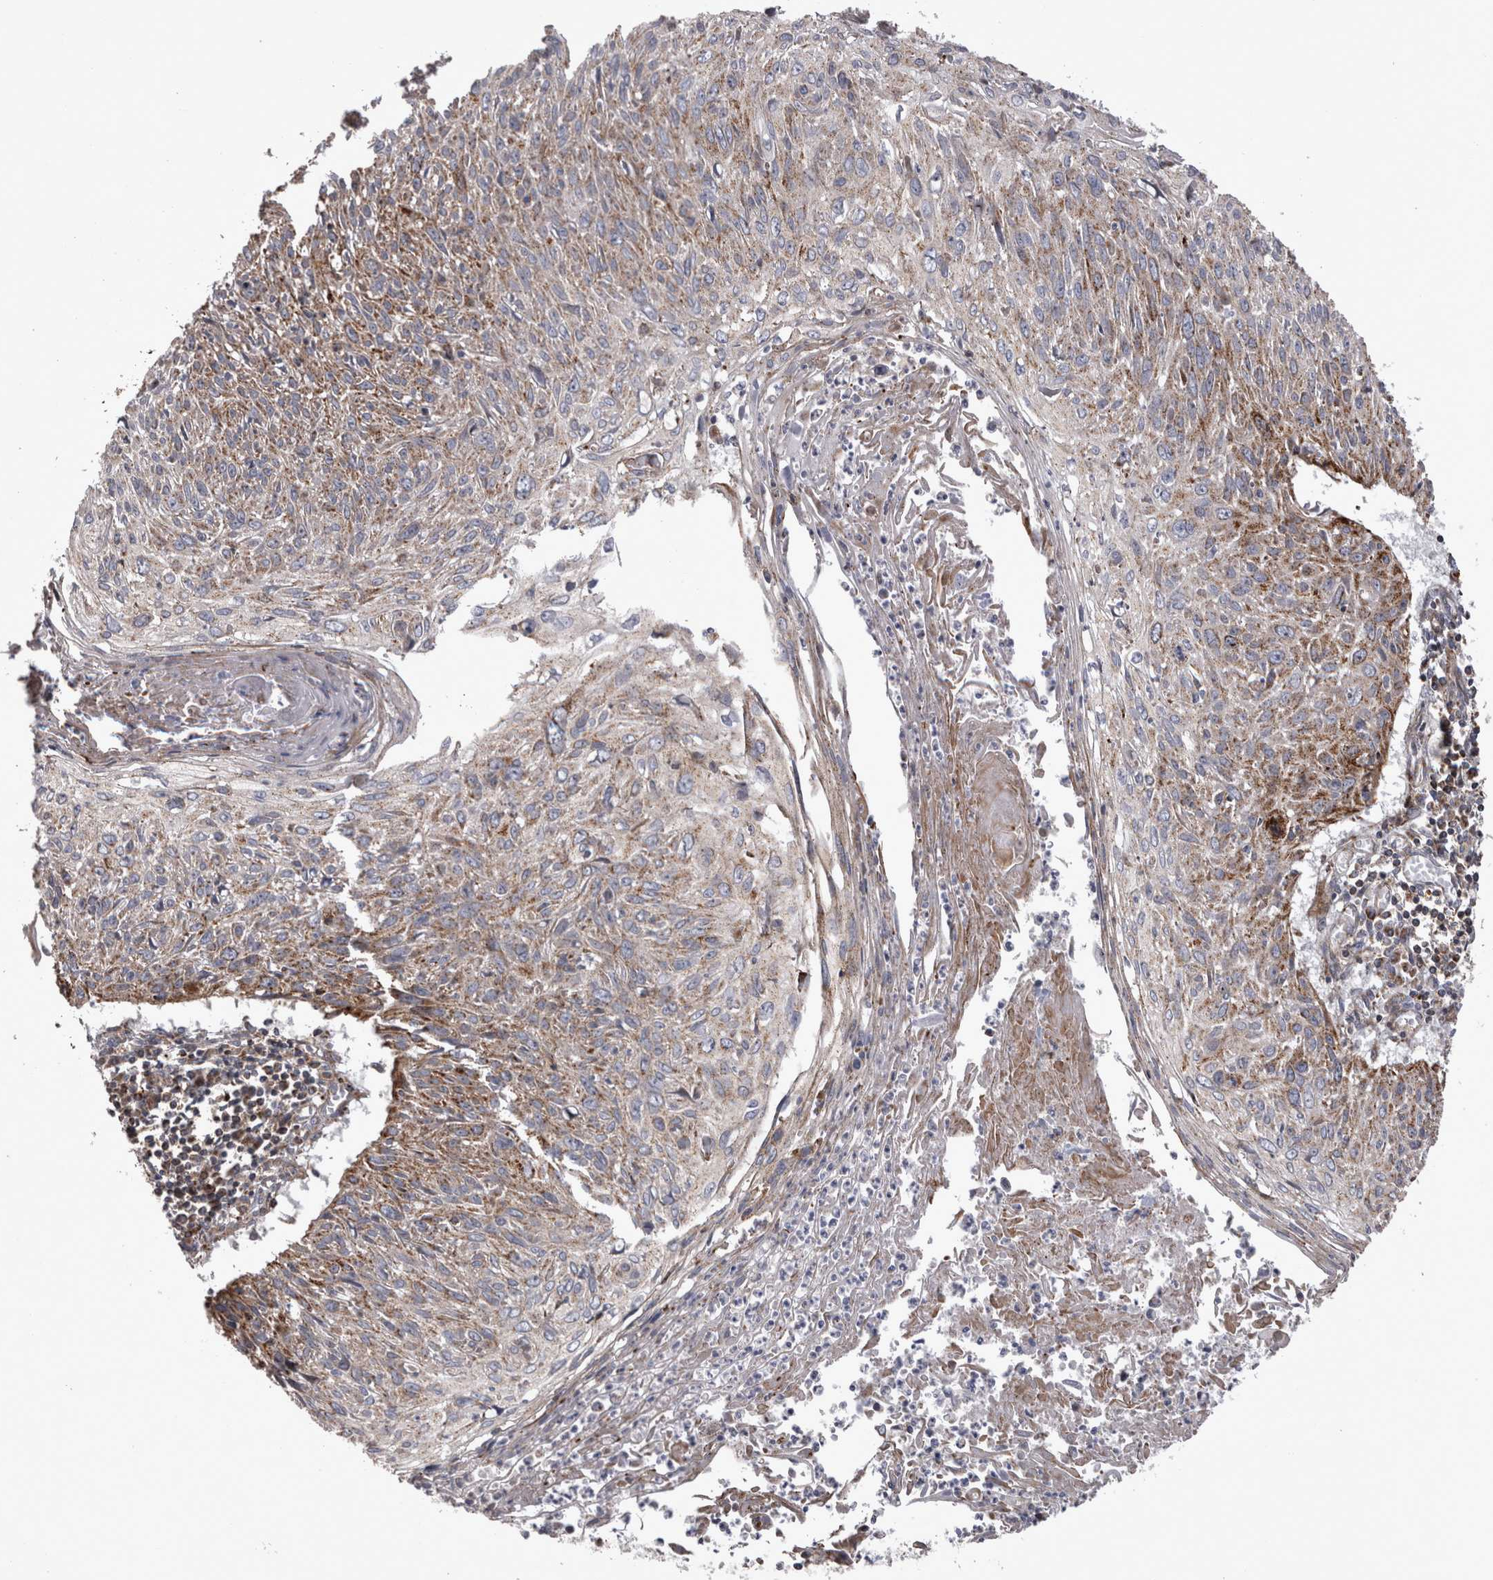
{"staining": {"intensity": "moderate", "quantity": ">75%", "location": "cytoplasmic/membranous"}, "tissue": "cervical cancer", "cell_type": "Tumor cells", "image_type": "cancer", "snomed": [{"axis": "morphology", "description": "Squamous cell carcinoma, NOS"}, {"axis": "topography", "description": "Cervix"}], "caption": "Immunohistochemical staining of cervical cancer (squamous cell carcinoma) reveals moderate cytoplasmic/membranous protein positivity in approximately >75% of tumor cells. The staining was performed using DAB to visualize the protein expression in brown, while the nuclei were stained in blue with hematoxylin (Magnification: 20x).", "gene": "TSPOAP1", "patient": {"sex": "female", "age": 51}}